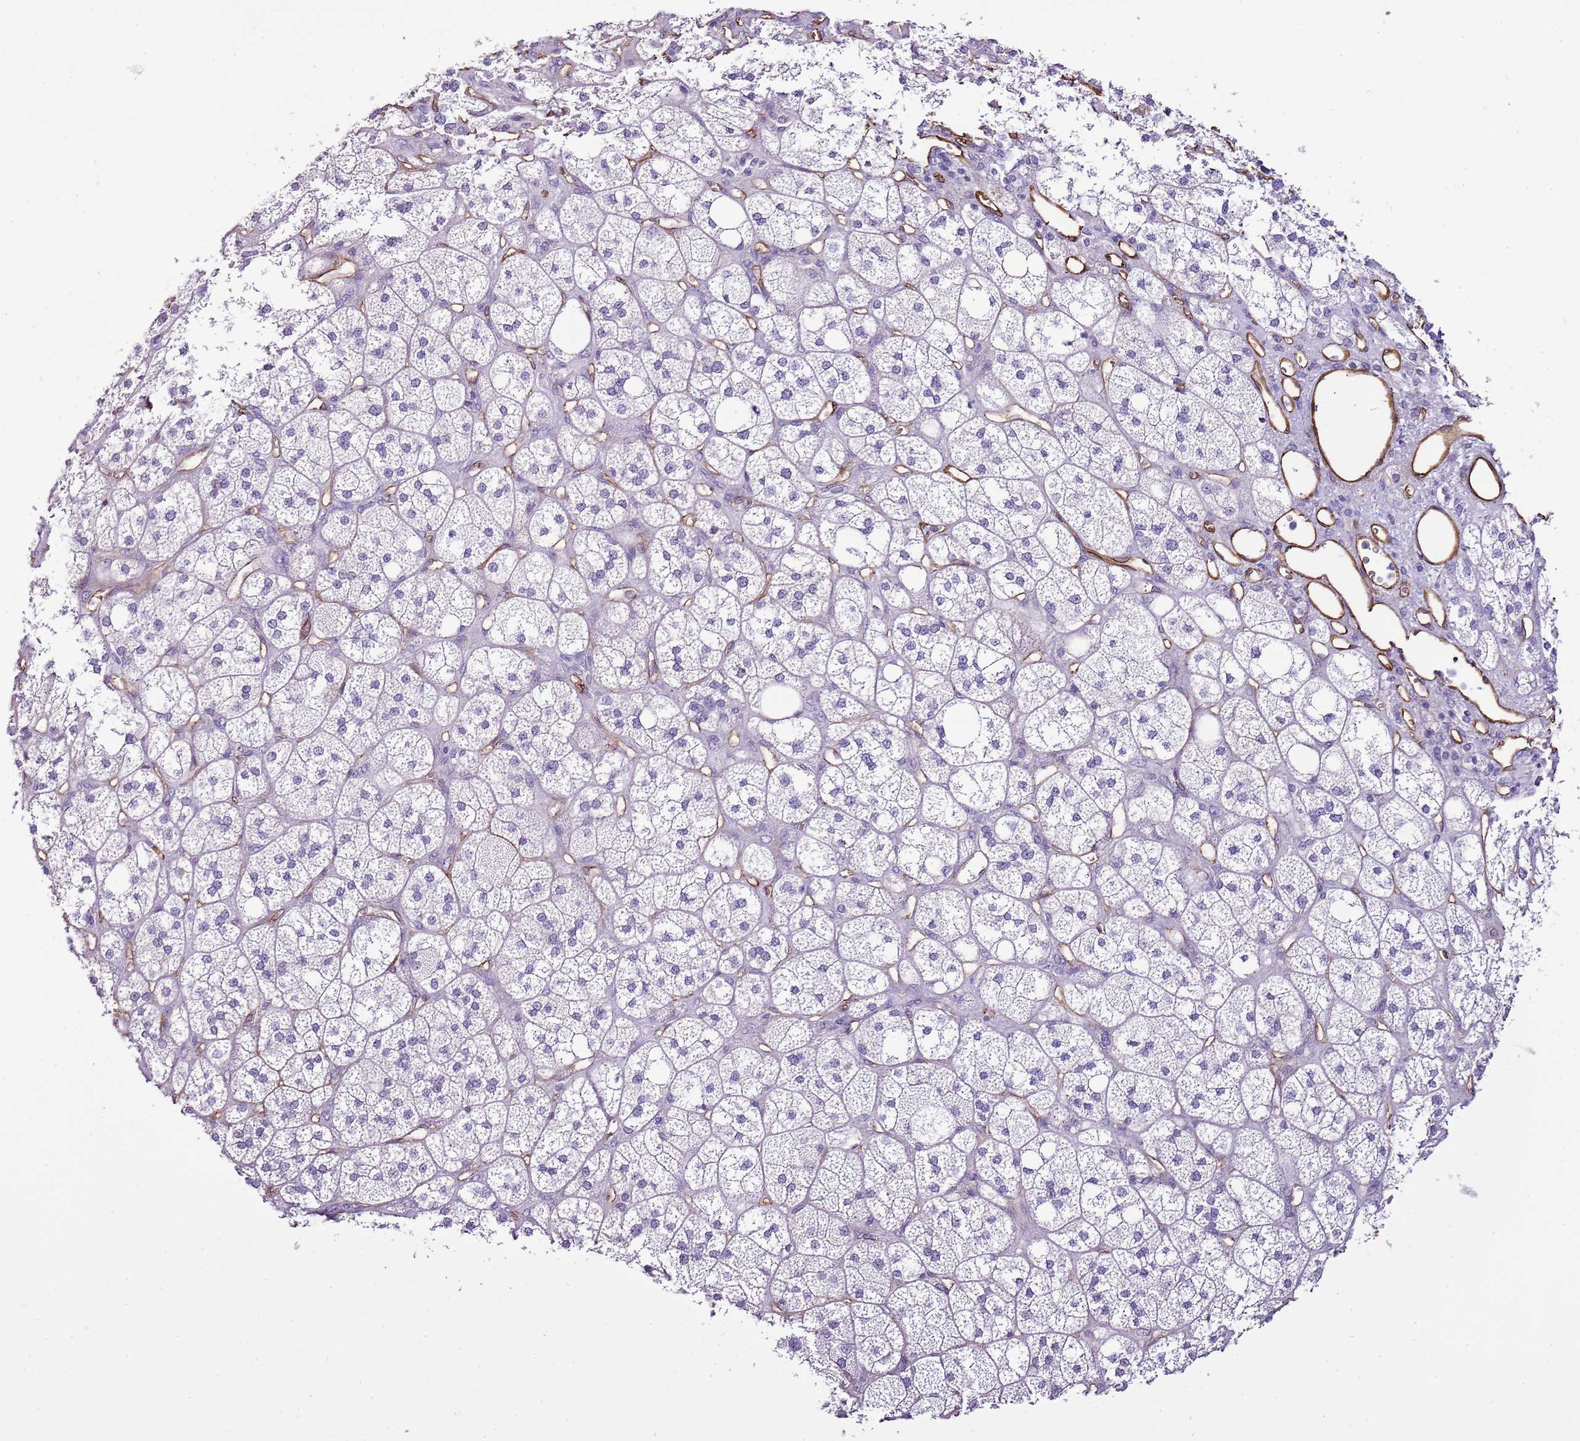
{"staining": {"intensity": "negative", "quantity": "none", "location": "none"}, "tissue": "adrenal gland", "cell_type": "Glandular cells", "image_type": "normal", "snomed": [{"axis": "morphology", "description": "Normal tissue, NOS"}, {"axis": "topography", "description": "Adrenal gland"}], "caption": "This is an IHC image of unremarkable human adrenal gland. There is no staining in glandular cells.", "gene": "CTDSPL", "patient": {"sex": "male", "age": 61}}